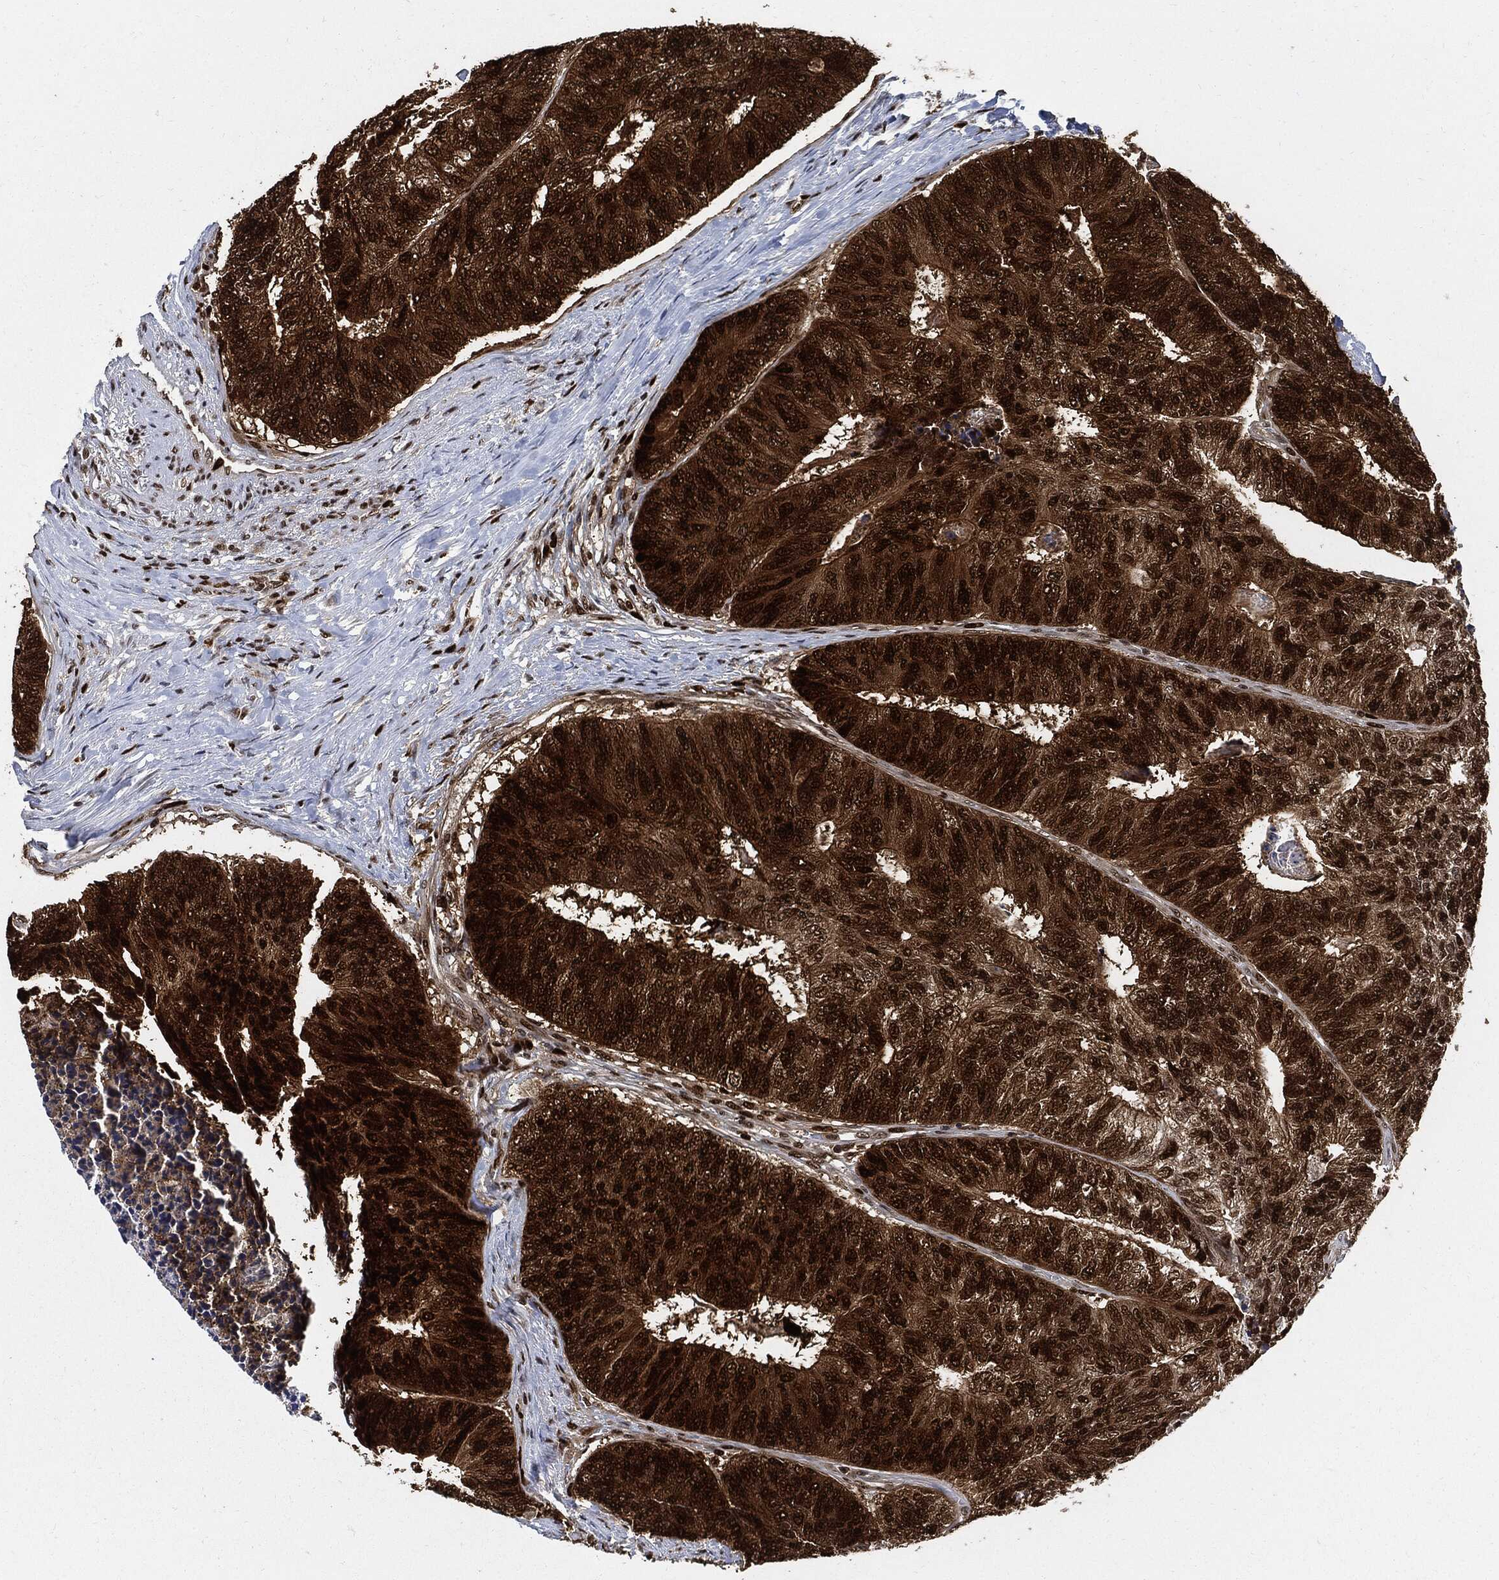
{"staining": {"intensity": "strong", "quantity": ">75%", "location": "nuclear"}, "tissue": "colorectal cancer", "cell_type": "Tumor cells", "image_type": "cancer", "snomed": [{"axis": "morphology", "description": "Adenocarcinoma, NOS"}, {"axis": "topography", "description": "Colon"}], "caption": "The immunohistochemical stain shows strong nuclear expression in tumor cells of colorectal adenocarcinoma tissue. (Stains: DAB (3,3'-diaminobenzidine) in brown, nuclei in blue, Microscopy: brightfield microscopy at high magnification).", "gene": "PCNA", "patient": {"sex": "female", "age": 67}}